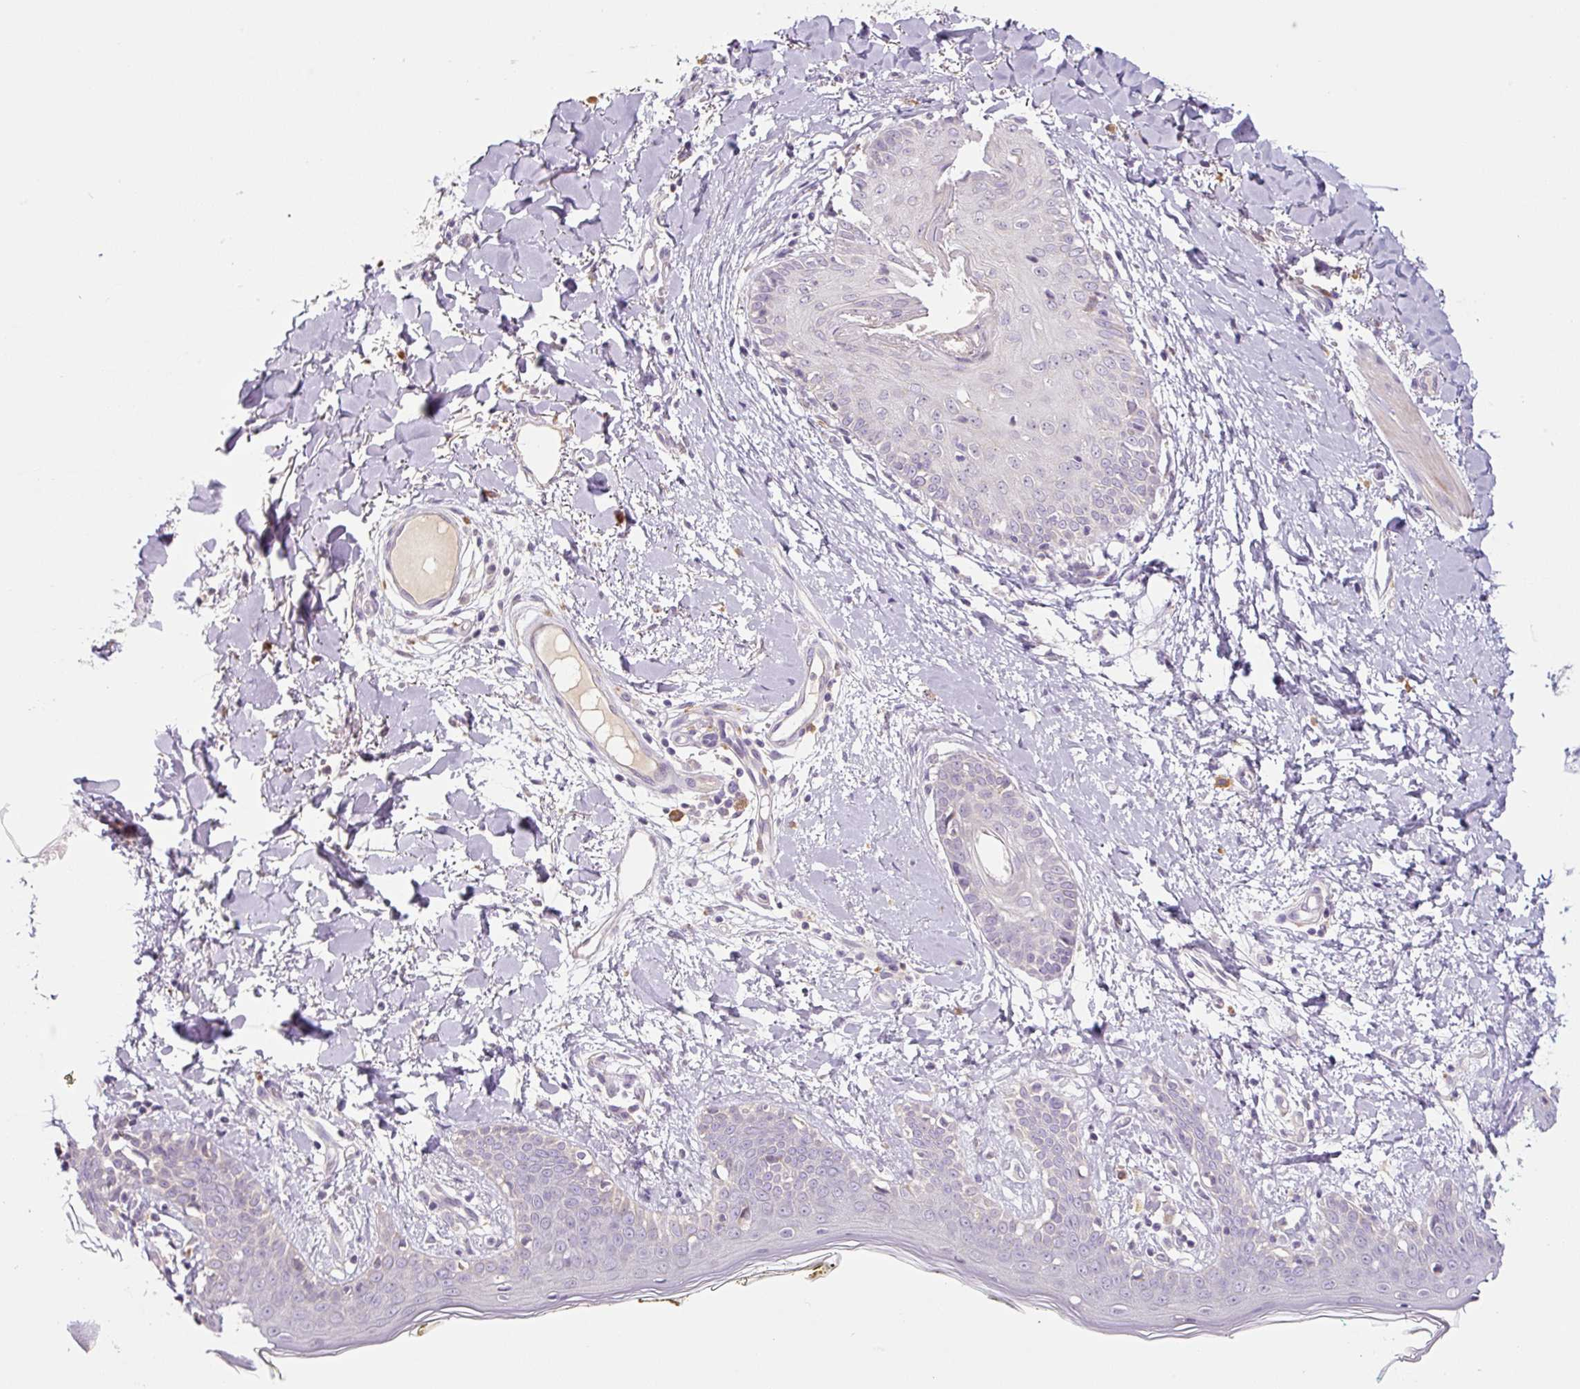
{"staining": {"intensity": "negative", "quantity": "none", "location": "none"}, "tissue": "skin", "cell_type": "Fibroblasts", "image_type": "normal", "snomed": [{"axis": "morphology", "description": "Normal tissue, NOS"}, {"axis": "topography", "description": "Skin"}], "caption": "Micrograph shows no protein expression in fibroblasts of benign skin.", "gene": "PRKAA2", "patient": {"sex": "female", "age": 34}}